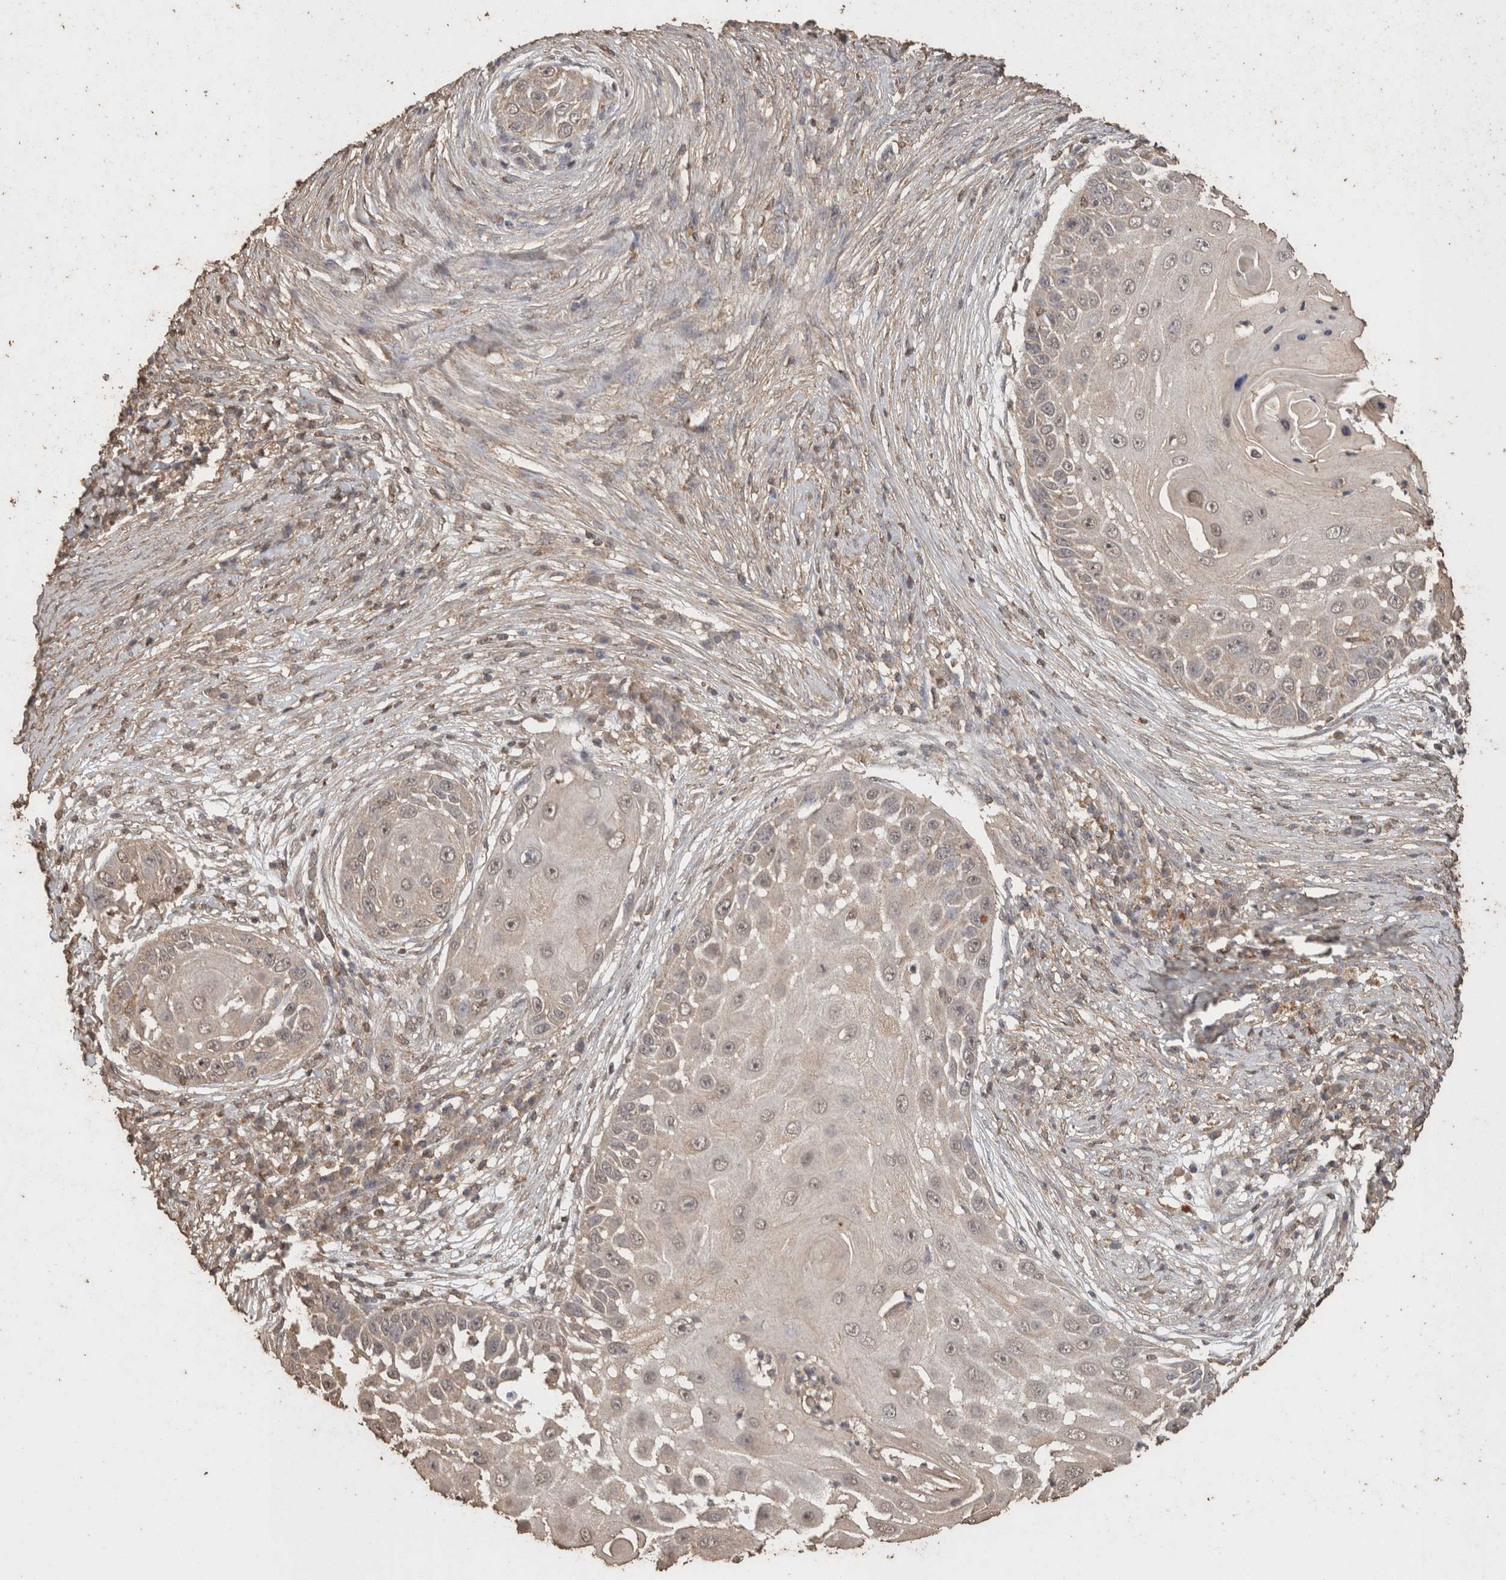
{"staining": {"intensity": "weak", "quantity": "<25%", "location": "cytoplasmic/membranous"}, "tissue": "skin cancer", "cell_type": "Tumor cells", "image_type": "cancer", "snomed": [{"axis": "morphology", "description": "Squamous cell carcinoma, NOS"}, {"axis": "topography", "description": "Skin"}], "caption": "Skin squamous cell carcinoma stained for a protein using immunohistochemistry demonstrates no staining tumor cells.", "gene": "CX3CL1", "patient": {"sex": "female", "age": 44}}